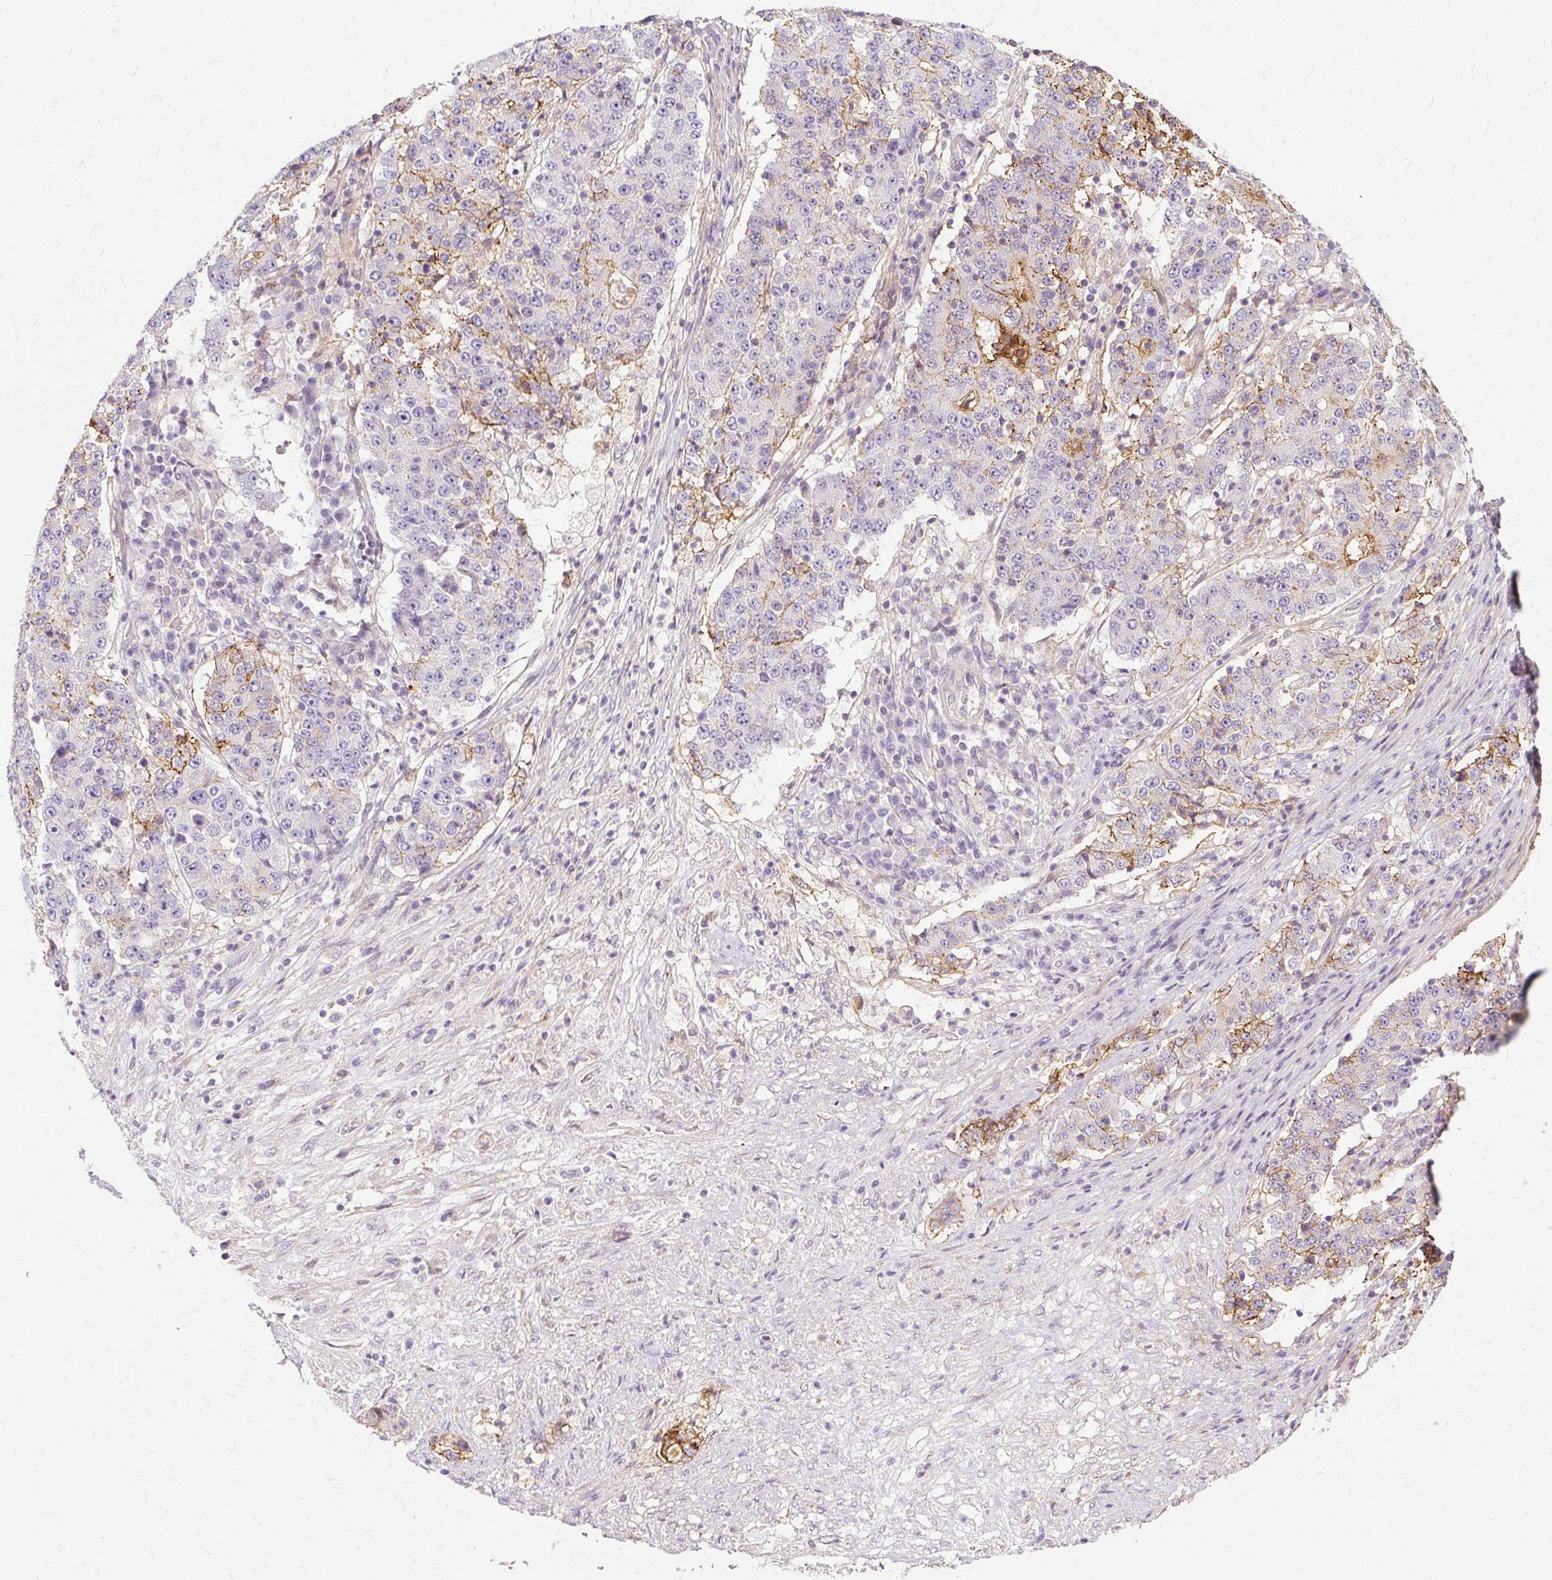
{"staining": {"intensity": "moderate", "quantity": "<25%", "location": "cytoplasmic/membranous"}, "tissue": "stomach cancer", "cell_type": "Tumor cells", "image_type": "cancer", "snomed": [{"axis": "morphology", "description": "Adenocarcinoma, NOS"}, {"axis": "topography", "description": "Stomach"}], "caption": "Adenocarcinoma (stomach) stained with a protein marker reveals moderate staining in tumor cells.", "gene": "TSPAN8", "patient": {"sex": "male", "age": 59}}